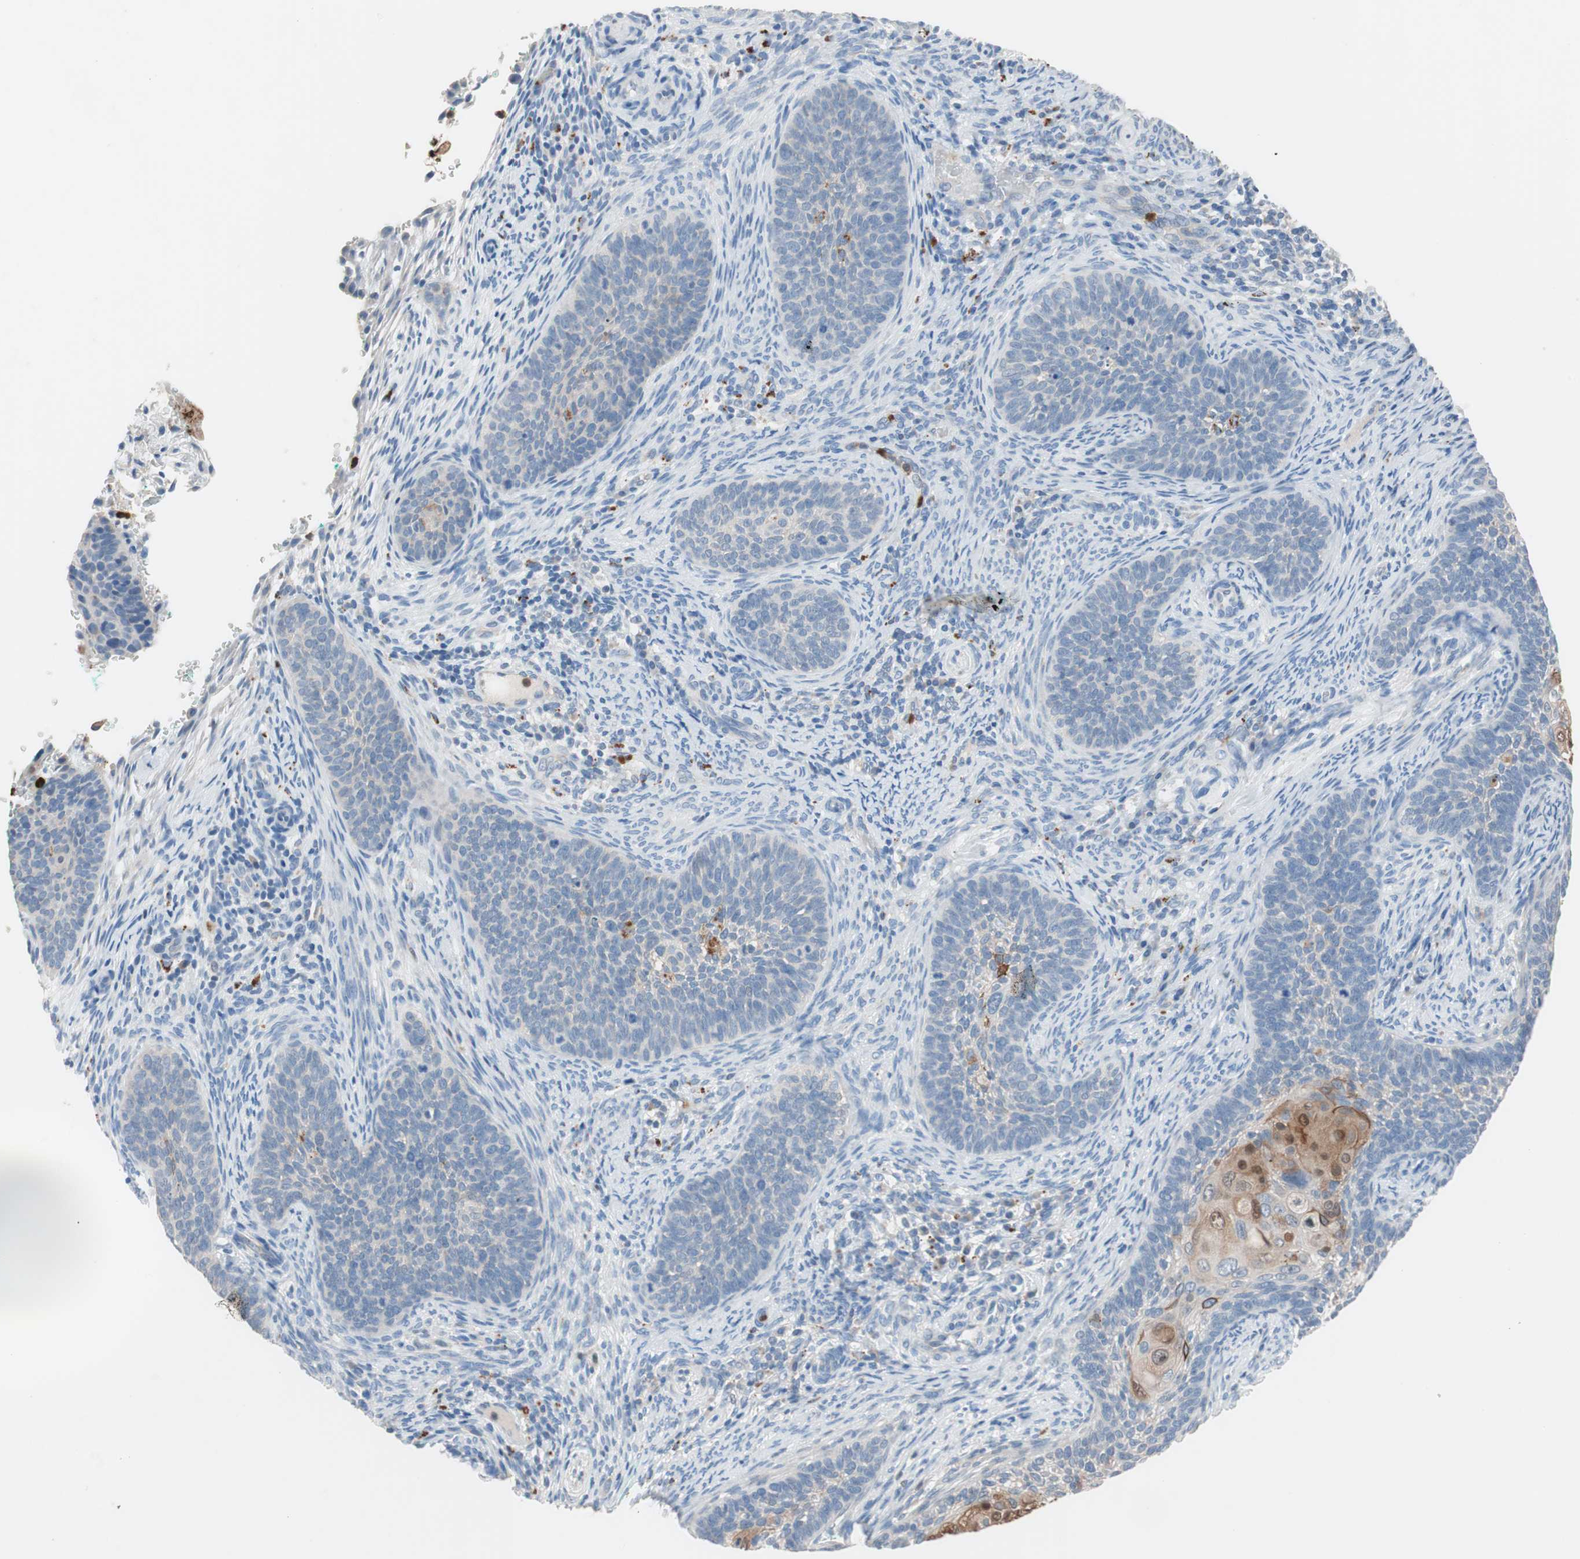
{"staining": {"intensity": "strong", "quantity": "<25%", "location": "cytoplasmic/membranous,nuclear"}, "tissue": "cervical cancer", "cell_type": "Tumor cells", "image_type": "cancer", "snomed": [{"axis": "morphology", "description": "Squamous cell carcinoma, NOS"}, {"axis": "topography", "description": "Cervix"}], "caption": "Immunohistochemistry (IHC) (DAB (3,3'-diaminobenzidine)) staining of human cervical cancer (squamous cell carcinoma) displays strong cytoplasmic/membranous and nuclear protein expression in approximately <25% of tumor cells.", "gene": "CLEC4D", "patient": {"sex": "female", "age": 33}}